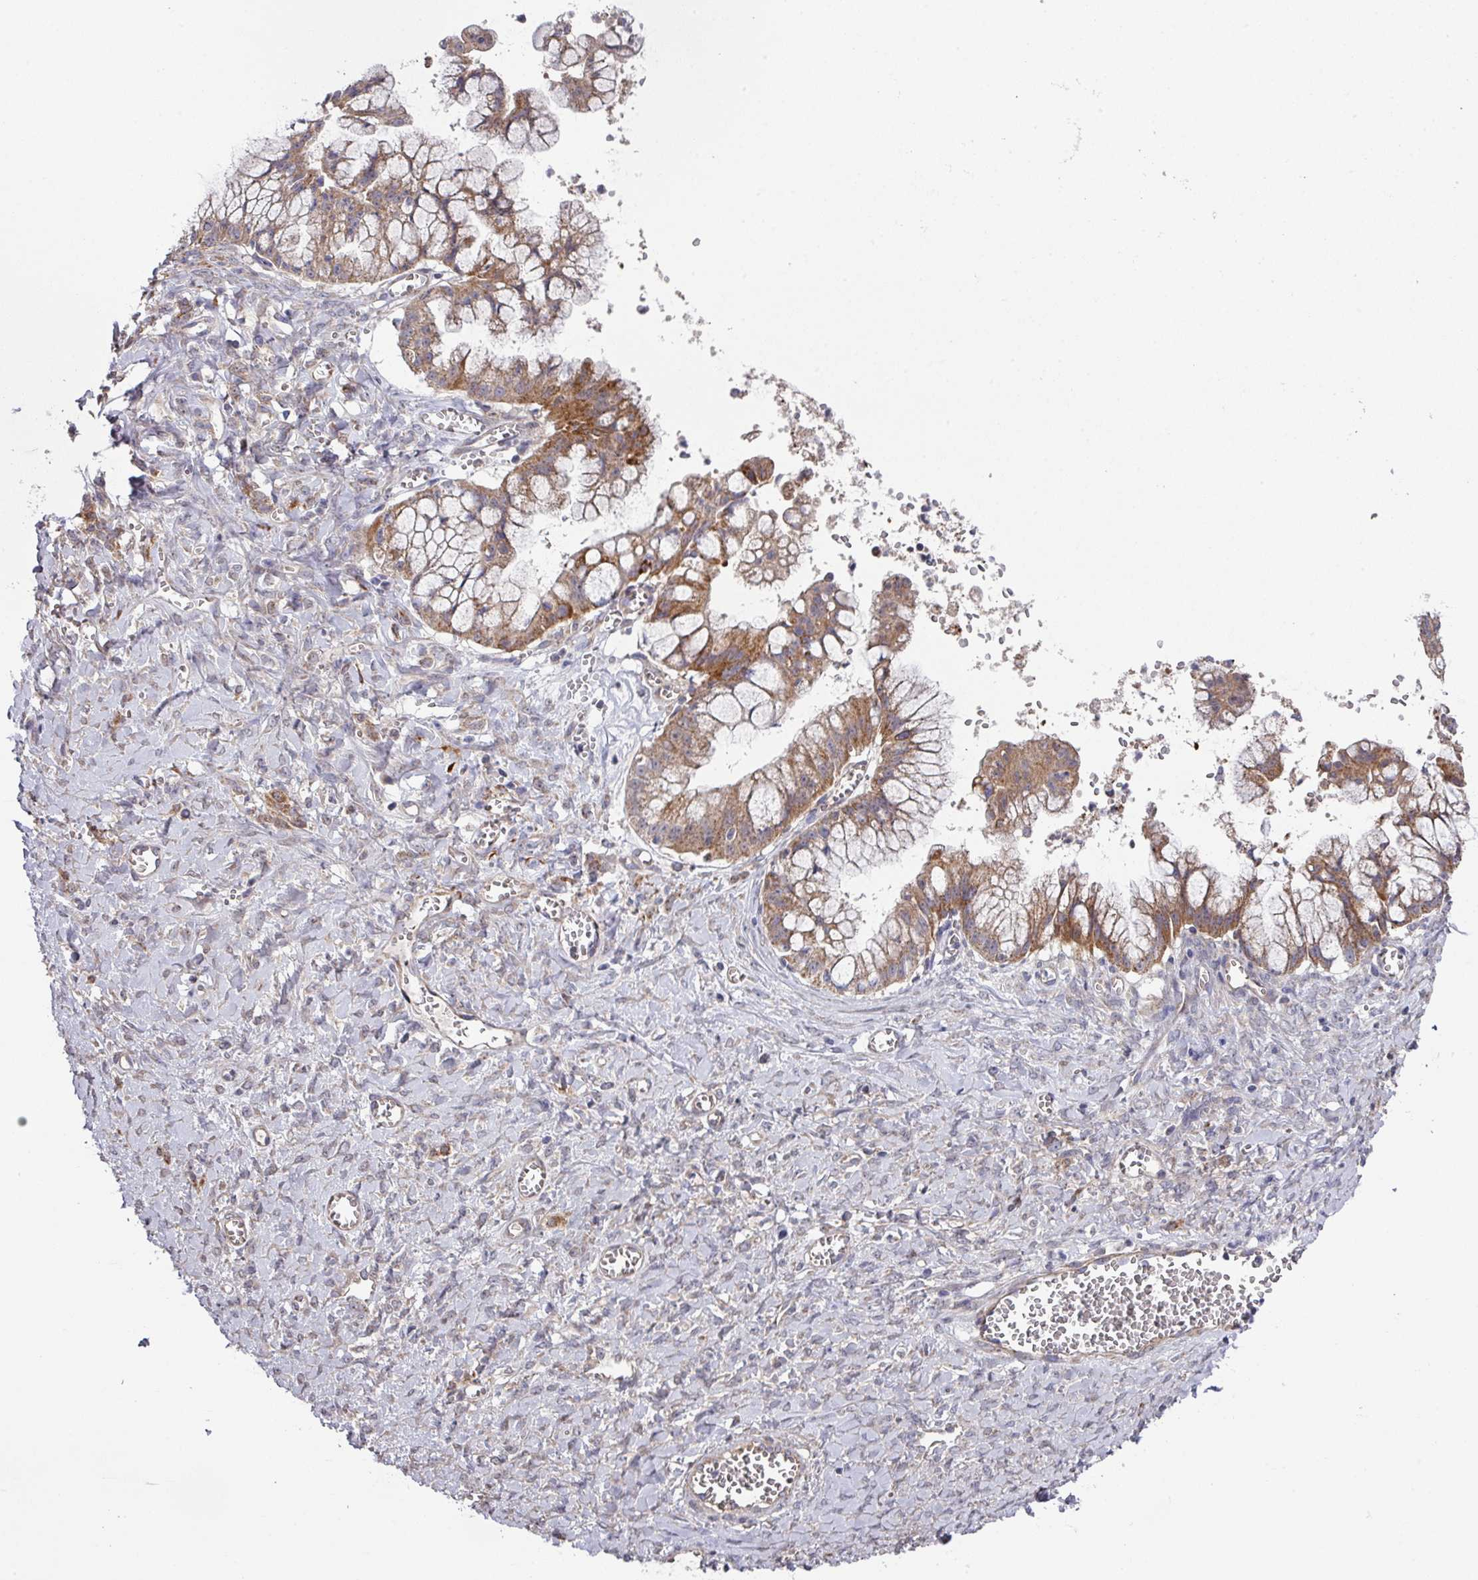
{"staining": {"intensity": "moderate", "quantity": ">75%", "location": "cytoplasmic/membranous"}, "tissue": "ovarian cancer", "cell_type": "Tumor cells", "image_type": "cancer", "snomed": [{"axis": "morphology", "description": "Cystadenocarcinoma, mucinous, NOS"}, {"axis": "topography", "description": "Ovary"}], "caption": "This is a photomicrograph of immunohistochemistry staining of ovarian mucinous cystadenocarcinoma, which shows moderate expression in the cytoplasmic/membranous of tumor cells.", "gene": "DCAF12L2", "patient": {"sex": "female", "age": 70}}